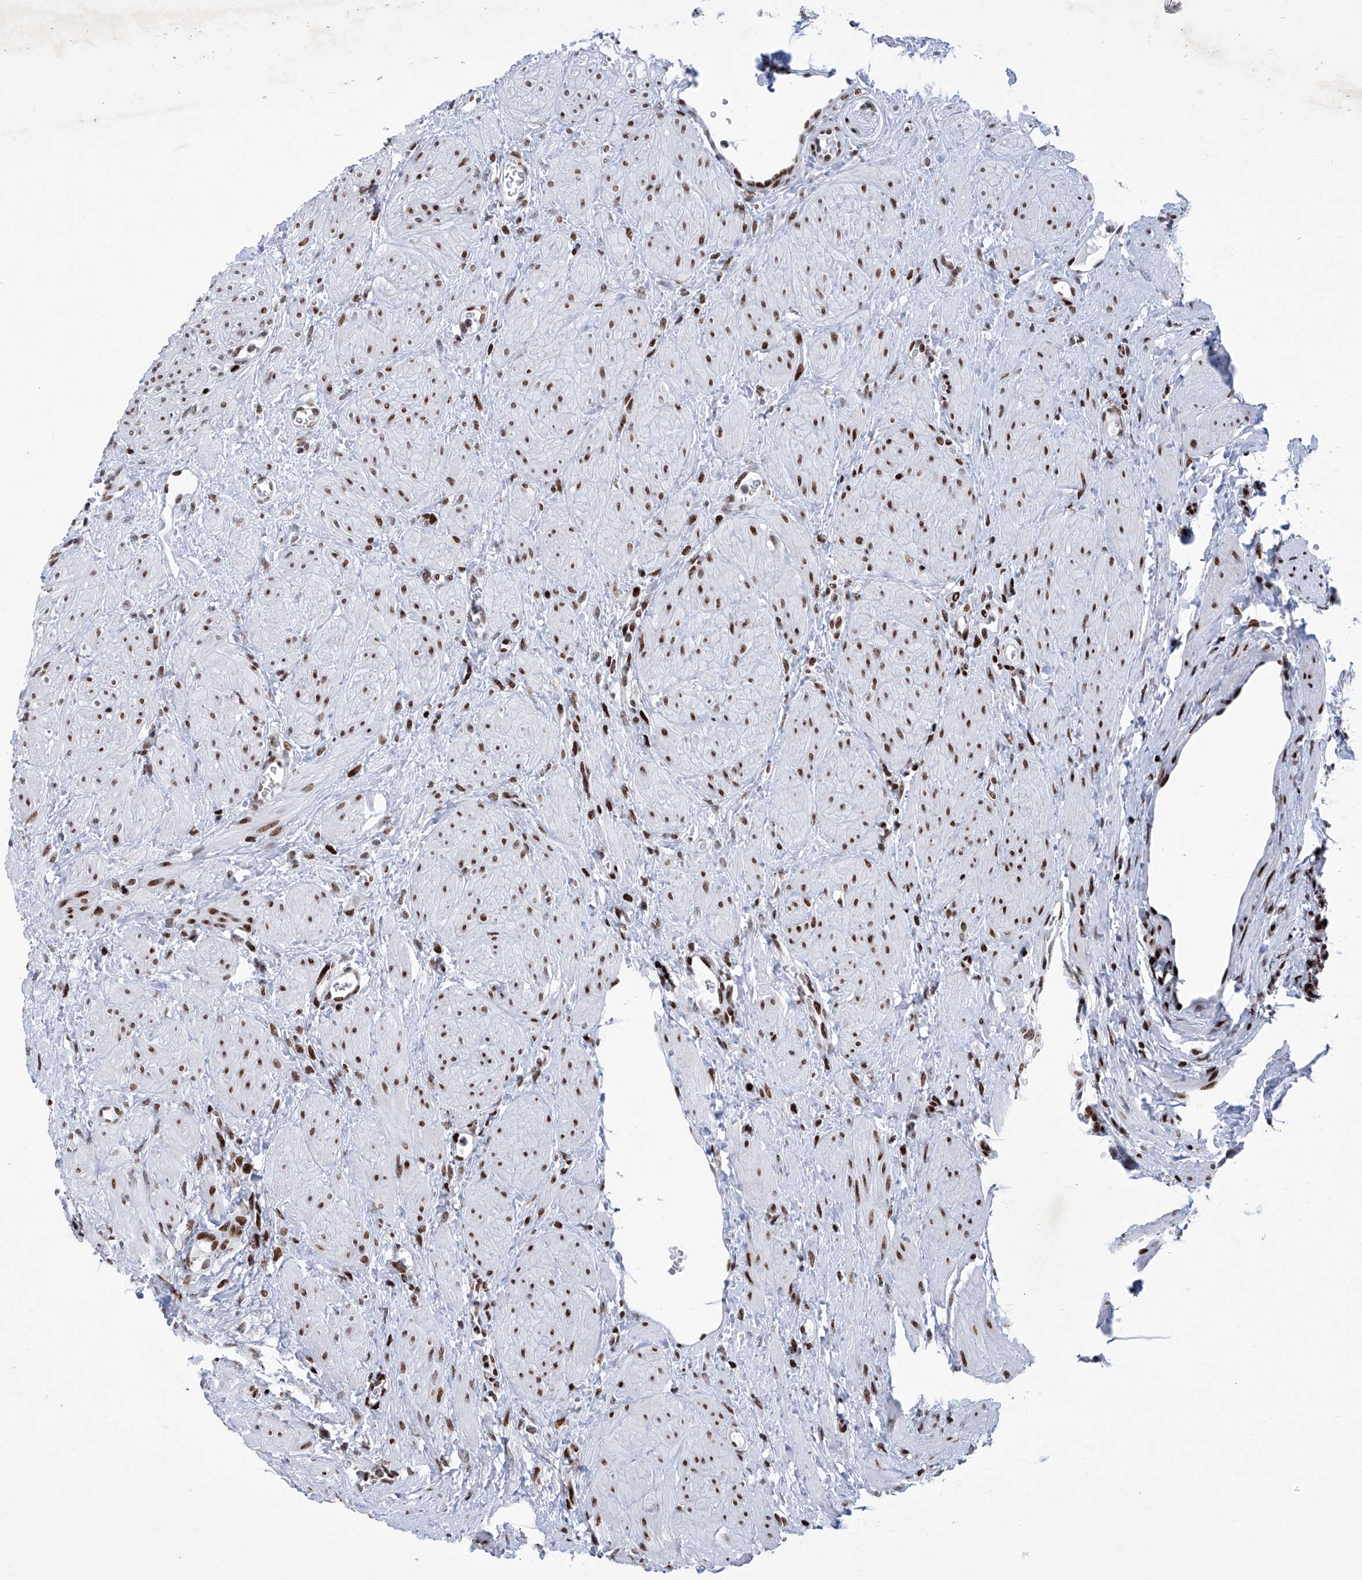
{"staining": {"intensity": "strong", "quantity": "25%-75%", "location": "nuclear"}, "tissue": "ovary", "cell_type": "Ovarian stroma cells", "image_type": "normal", "snomed": [{"axis": "morphology", "description": "Normal tissue, NOS"}, {"axis": "morphology", "description": "Cyst, NOS"}, {"axis": "topography", "description": "Ovary"}], "caption": "Immunohistochemistry (IHC) photomicrograph of normal ovary stained for a protein (brown), which demonstrates high levels of strong nuclear expression in about 25%-75% of ovarian stroma cells.", "gene": "HEY2", "patient": {"sex": "female", "age": 33}}